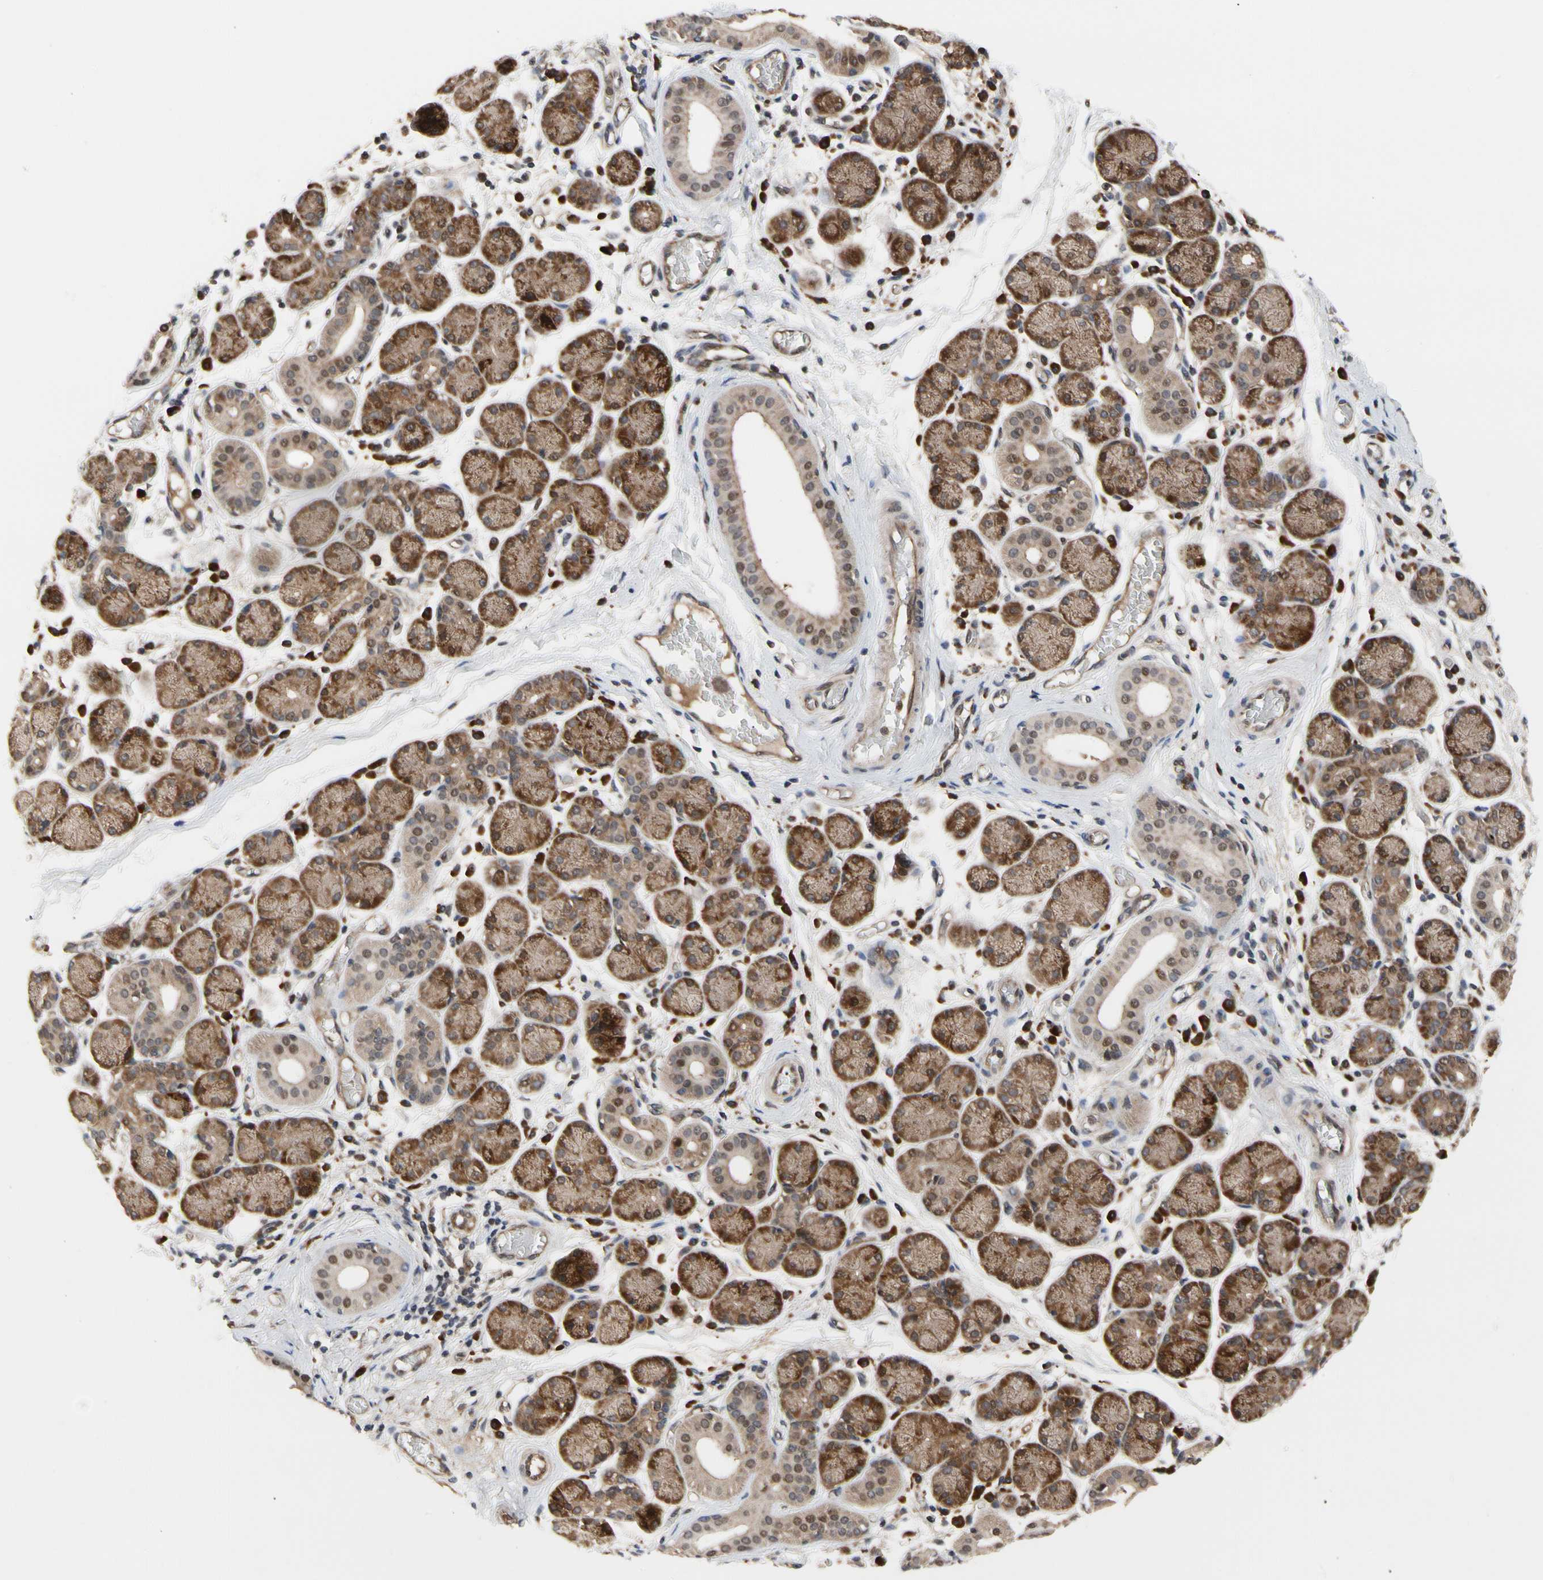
{"staining": {"intensity": "strong", "quantity": ">75%", "location": "cytoplasmic/membranous"}, "tissue": "salivary gland", "cell_type": "Glandular cells", "image_type": "normal", "snomed": [{"axis": "morphology", "description": "Normal tissue, NOS"}, {"axis": "topography", "description": "Salivary gland"}], "caption": "The histopathology image shows staining of unremarkable salivary gland, revealing strong cytoplasmic/membranous protein staining (brown color) within glandular cells. (Stains: DAB in brown, nuclei in blue, Microscopy: brightfield microscopy at high magnification).", "gene": "CYTIP", "patient": {"sex": "female", "age": 24}}